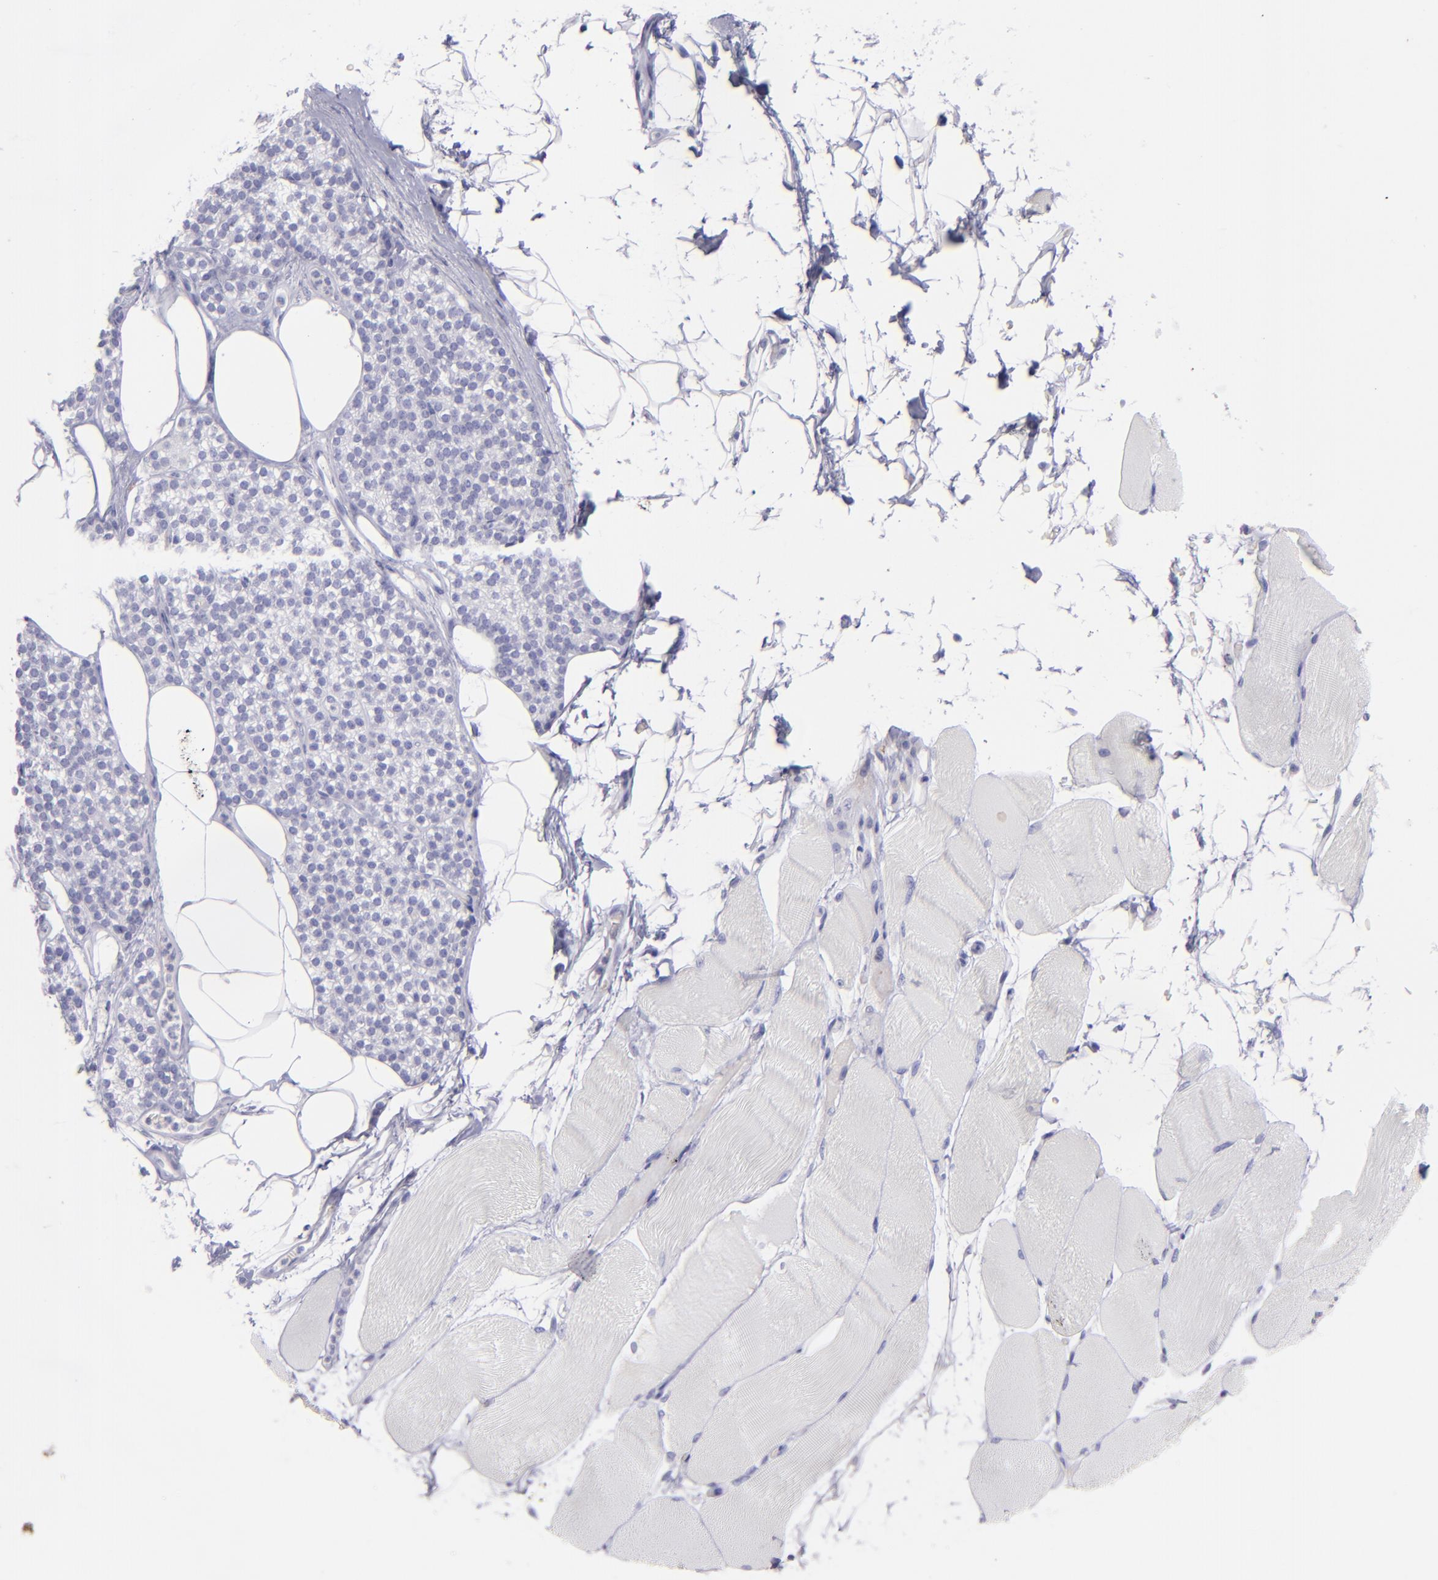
{"staining": {"intensity": "negative", "quantity": "none", "location": "none"}, "tissue": "skeletal muscle", "cell_type": "Myocytes", "image_type": "normal", "snomed": [{"axis": "morphology", "description": "Normal tissue, NOS"}, {"axis": "topography", "description": "Skeletal muscle"}, {"axis": "topography", "description": "Parathyroid gland"}], "caption": "Myocytes show no significant expression in benign skeletal muscle. (DAB (3,3'-diaminobenzidine) IHC, high magnification).", "gene": "CD82", "patient": {"sex": "female", "age": 37}}